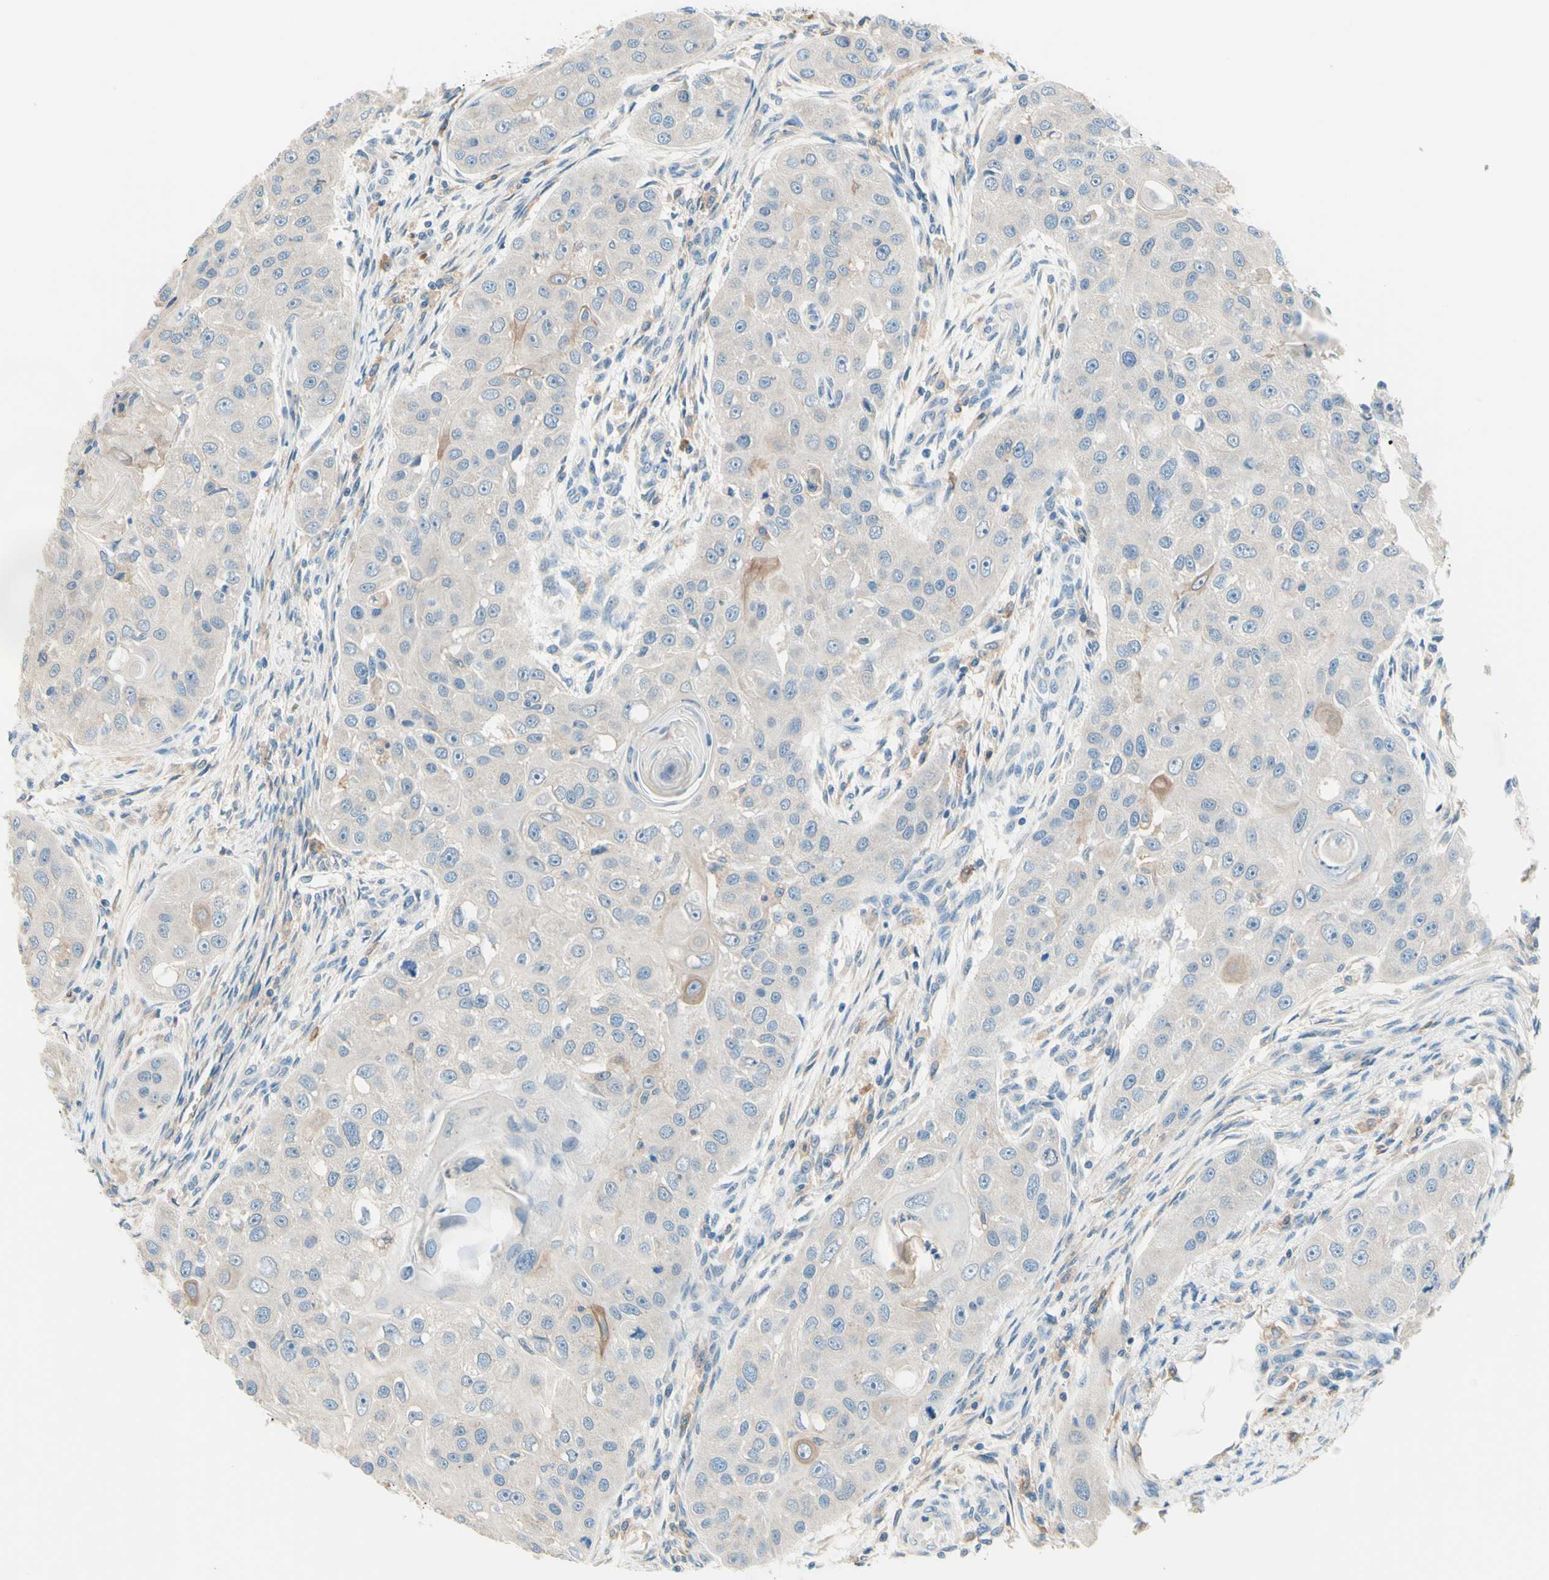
{"staining": {"intensity": "weak", "quantity": "<25%", "location": "cytoplasmic/membranous"}, "tissue": "head and neck cancer", "cell_type": "Tumor cells", "image_type": "cancer", "snomed": [{"axis": "morphology", "description": "Normal tissue, NOS"}, {"axis": "morphology", "description": "Squamous cell carcinoma, NOS"}, {"axis": "topography", "description": "Skeletal muscle"}, {"axis": "topography", "description": "Head-Neck"}], "caption": "Immunohistochemistry (IHC) of human head and neck squamous cell carcinoma shows no positivity in tumor cells.", "gene": "SIGLEC9", "patient": {"sex": "male", "age": 51}}